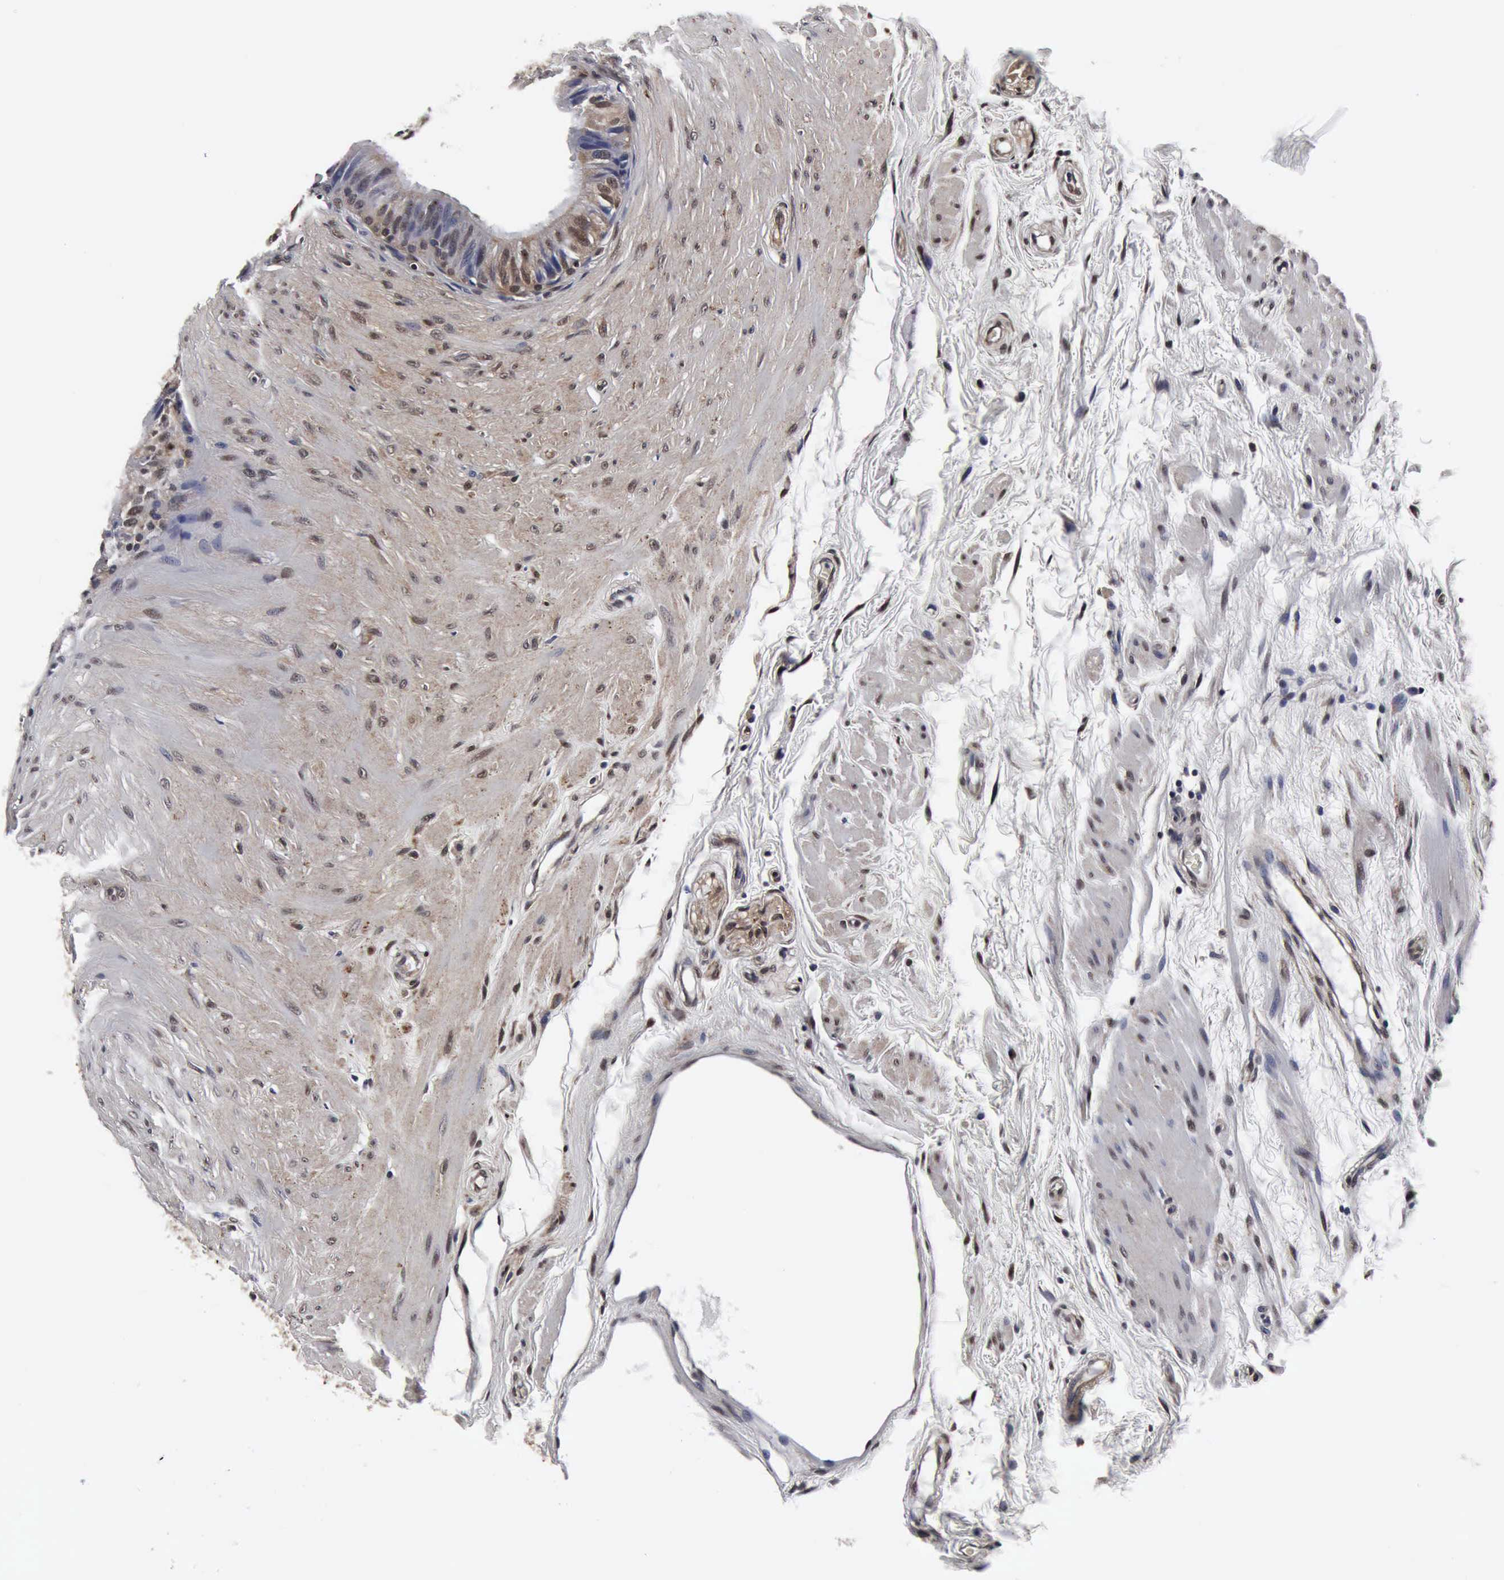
{"staining": {"intensity": "moderate", "quantity": ">75%", "location": "cytoplasmic/membranous,nuclear"}, "tissue": "epididymis", "cell_type": "Glandular cells", "image_type": "normal", "snomed": [{"axis": "morphology", "description": "Normal tissue, NOS"}, {"axis": "topography", "description": "Epididymis"}], "caption": "Immunohistochemistry of benign epididymis demonstrates medium levels of moderate cytoplasmic/membranous,nuclear positivity in approximately >75% of glandular cells.", "gene": "UBC", "patient": {"sex": "male", "age": 68}}